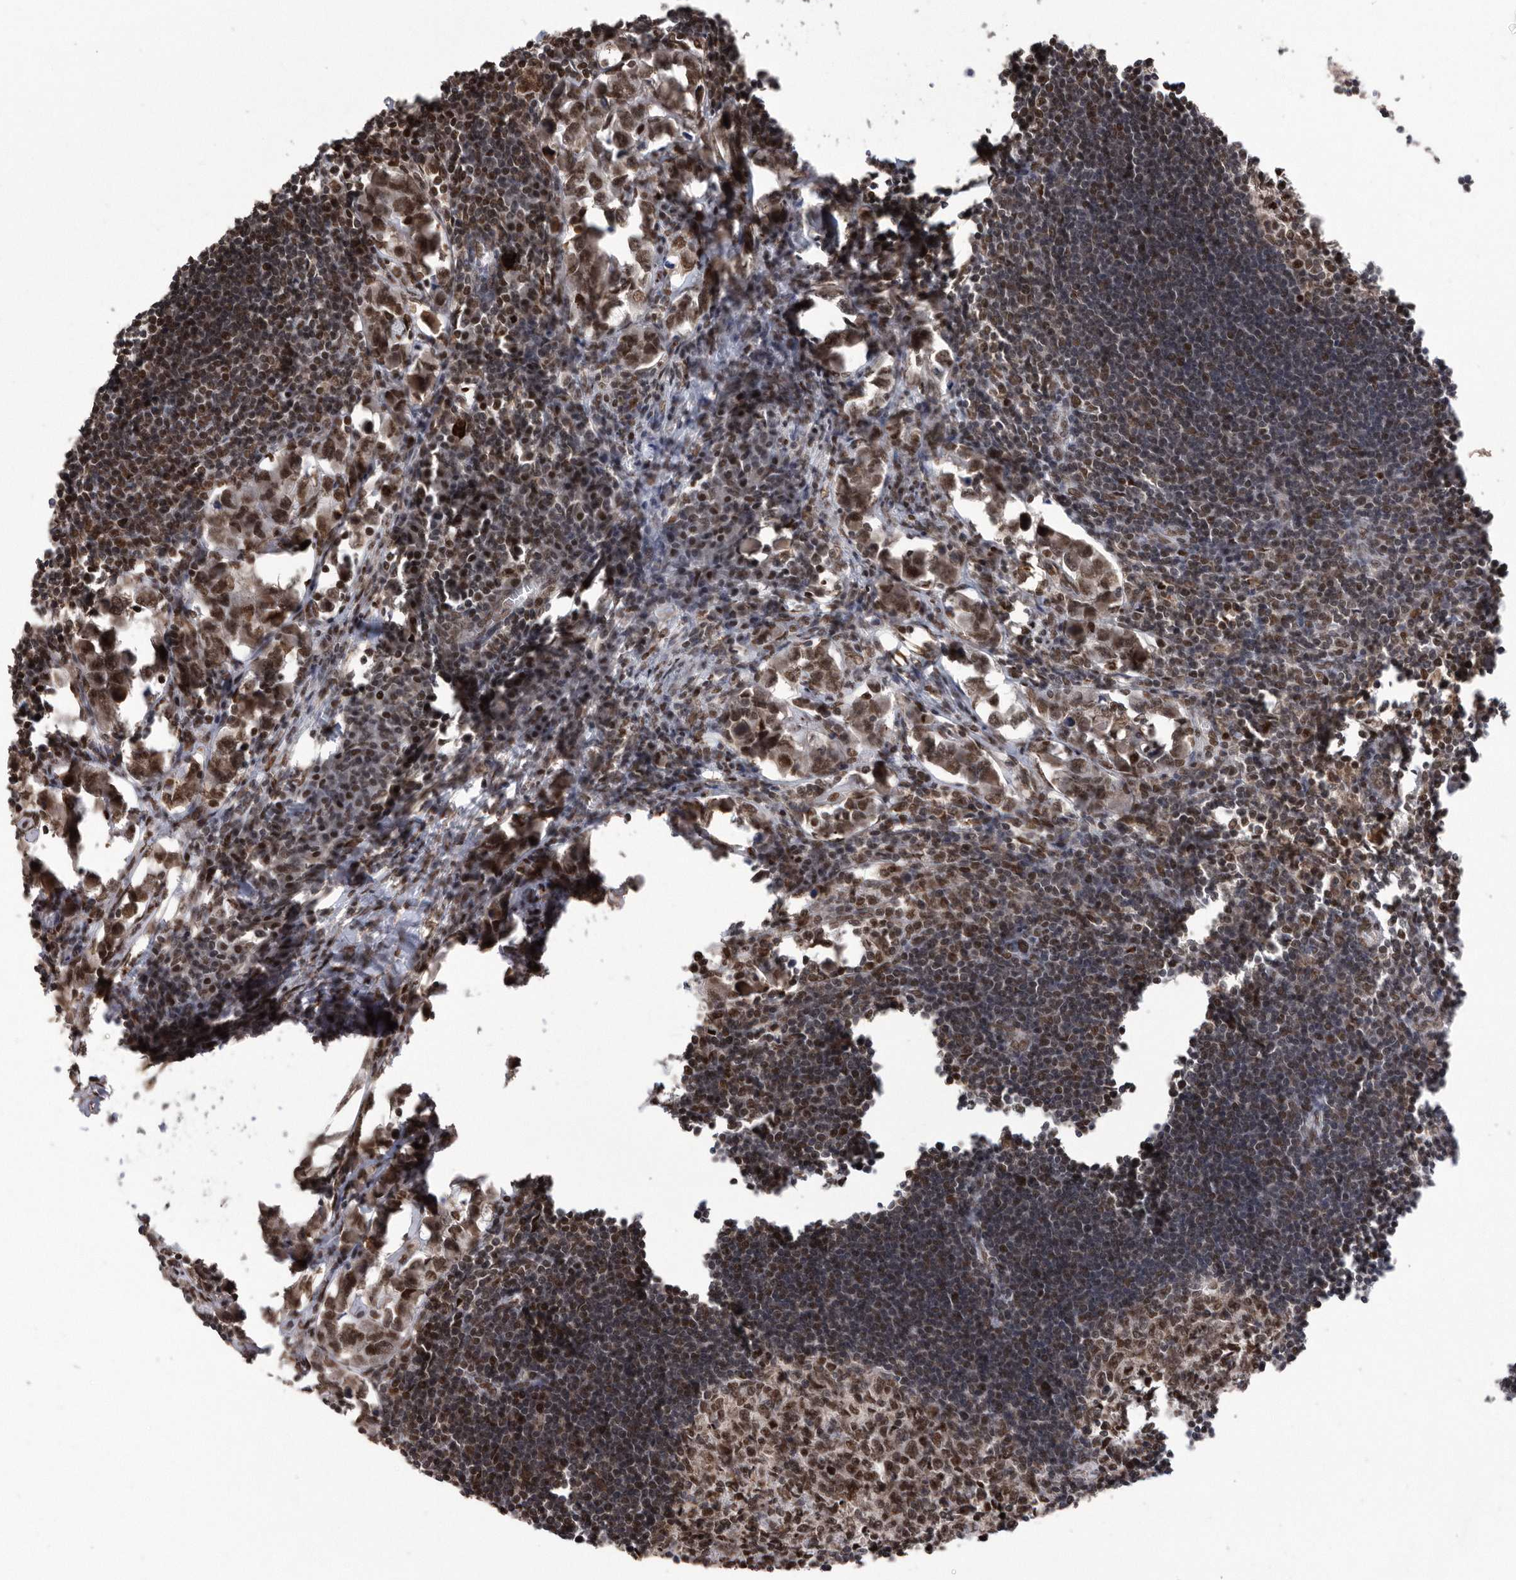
{"staining": {"intensity": "moderate", "quantity": ">75%", "location": "nuclear"}, "tissue": "lymph node", "cell_type": "Germinal center cells", "image_type": "normal", "snomed": [{"axis": "morphology", "description": "Normal tissue, NOS"}, {"axis": "morphology", "description": "Malignant melanoma, Metastatic site"}, {"axis": "topography", "description": "Lymph node"}], "caption": "Benign lymph node was stained to show a protein in brown. There is medium levels of moderate nuclear expression in about >75% of germinal center cells.", "gene": "TDRD3", "patient": {"sex": "male", "age": 41}}